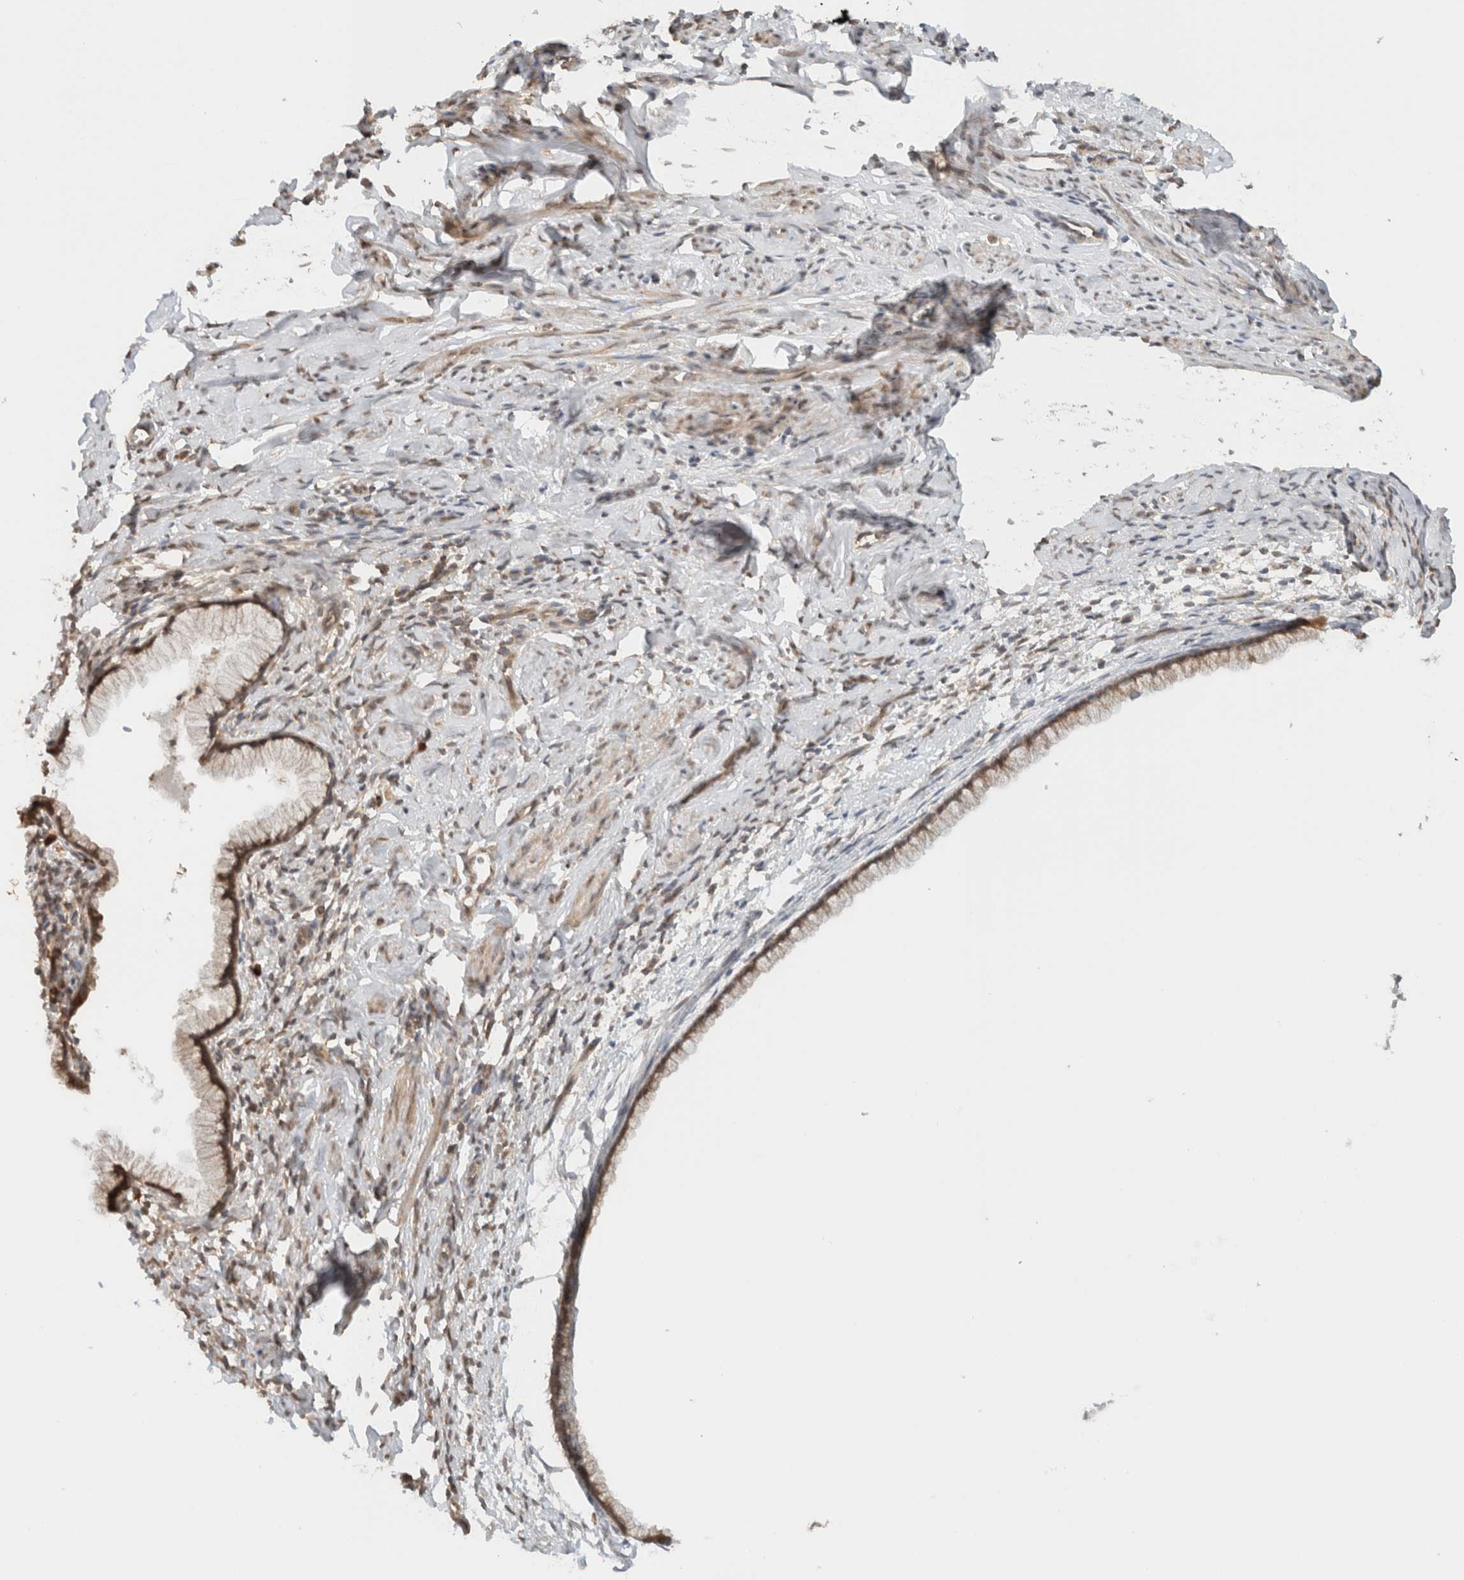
{"staining": {"intensity": "moderate", "quantity": ">75%", "location": "cytoplasmic/membranous"}, "tissue": "cervix", "cell_type": "Glandular cells", "image_type": "normal", "snomed": [{"axis": "morphology", "description": "Normal tissue, NOS"}, {"axis": "topography", "description": "Cervix"}], "caption": "IHC of normal cervix demonstrates medium levels of moderate cytoplasmic/membranous positivity in approximately >75% of glandular cells.", "gene": "ARFGEF2", "patient": {"sex": "female", "age": 75}}